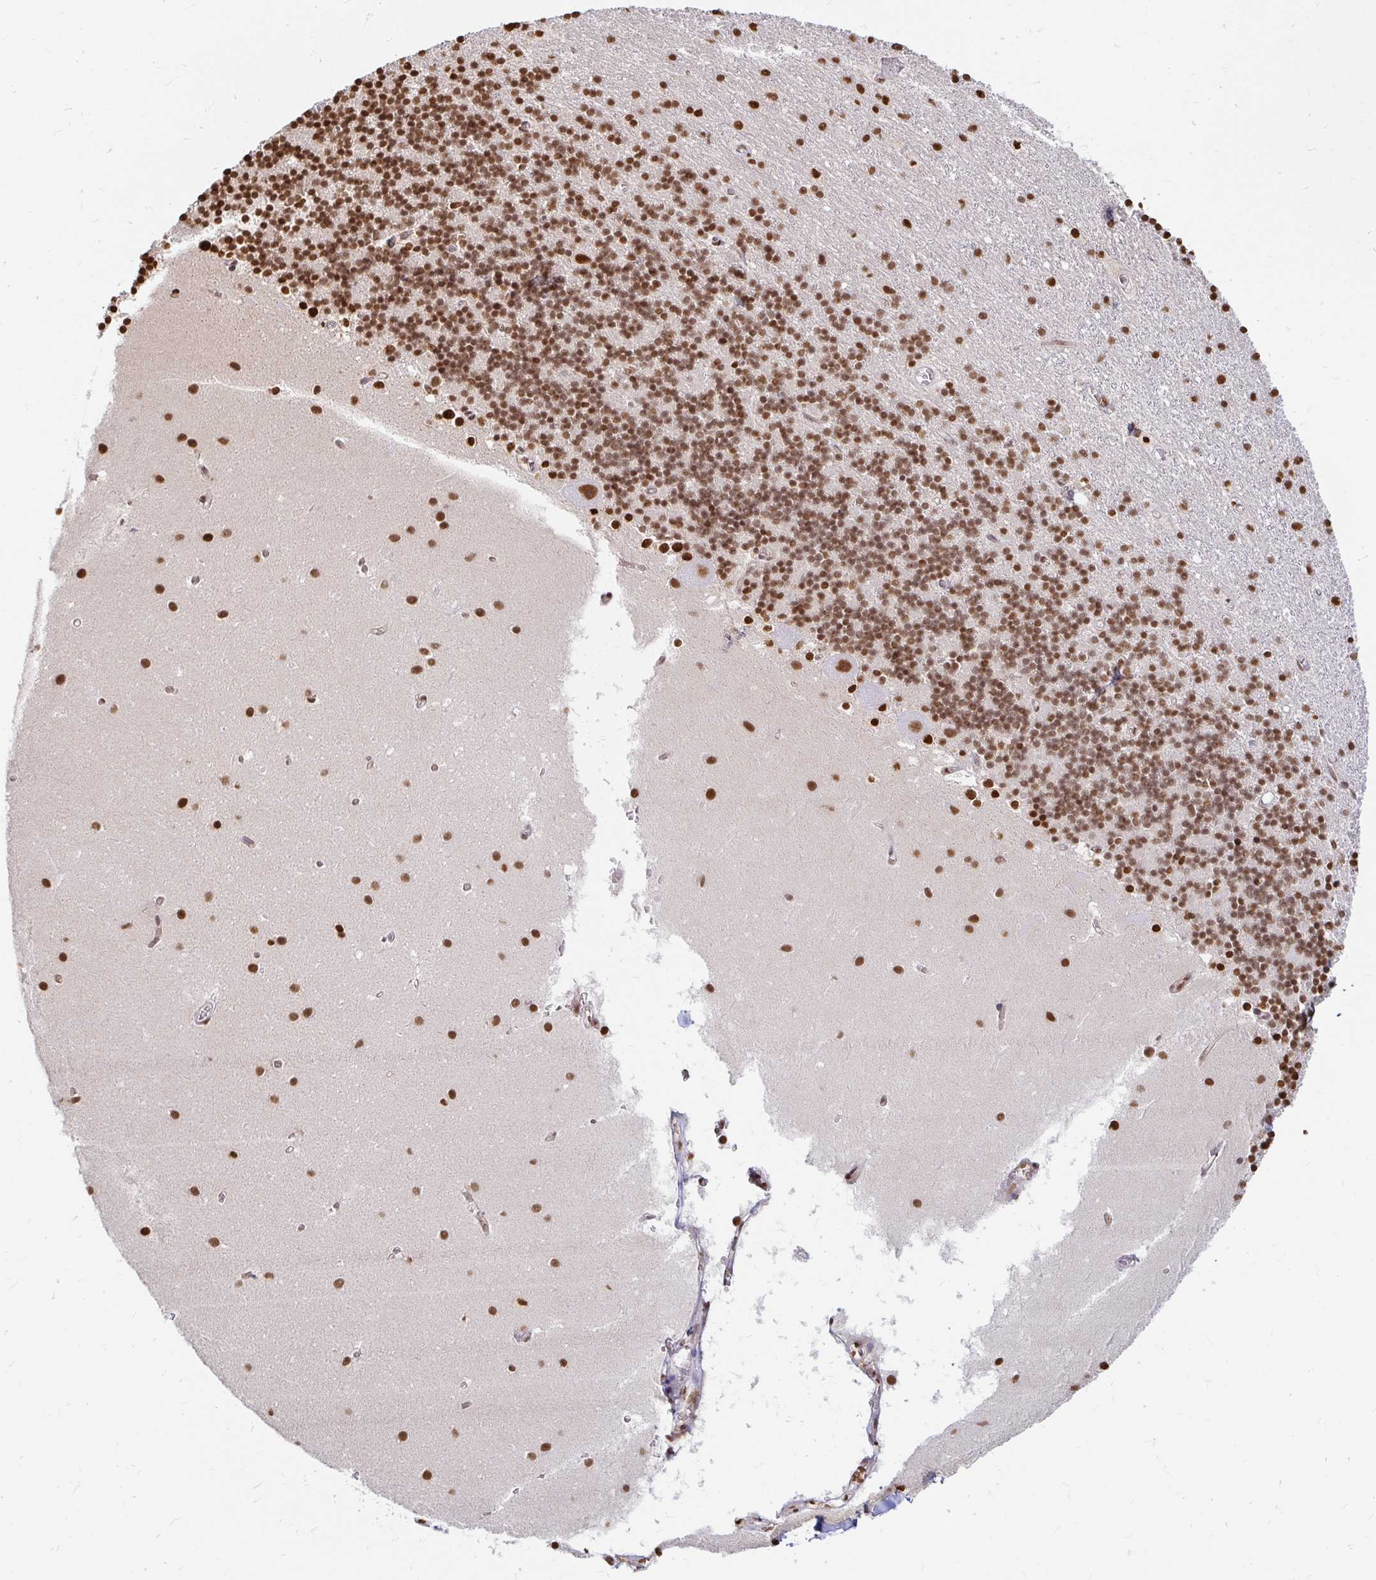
{"staining": {"intensity": "moderate", "quantity": ">75%", "location": "nuclear"}, "tissue": "cerebellum", "cell_type": "Cells in granular layer", "image_type": "normal", "snomed": [{"axis": "morphology", "description": "Normal tissue, NOS"}, {"axis": "topography", "description": "Cerebellum"}], "caption": "Immunohistochemical staining of benign cerebellum reveals >75% levels of moderate nuclear protein expression in about >75% of cells in granular layer. Using DAB (brown) and hematoxylin (blue) stains, captured at high magnification using brightfield microscopy.", "gene": "HNRNPU", "patient": {"sex": "male", "age": 54}}